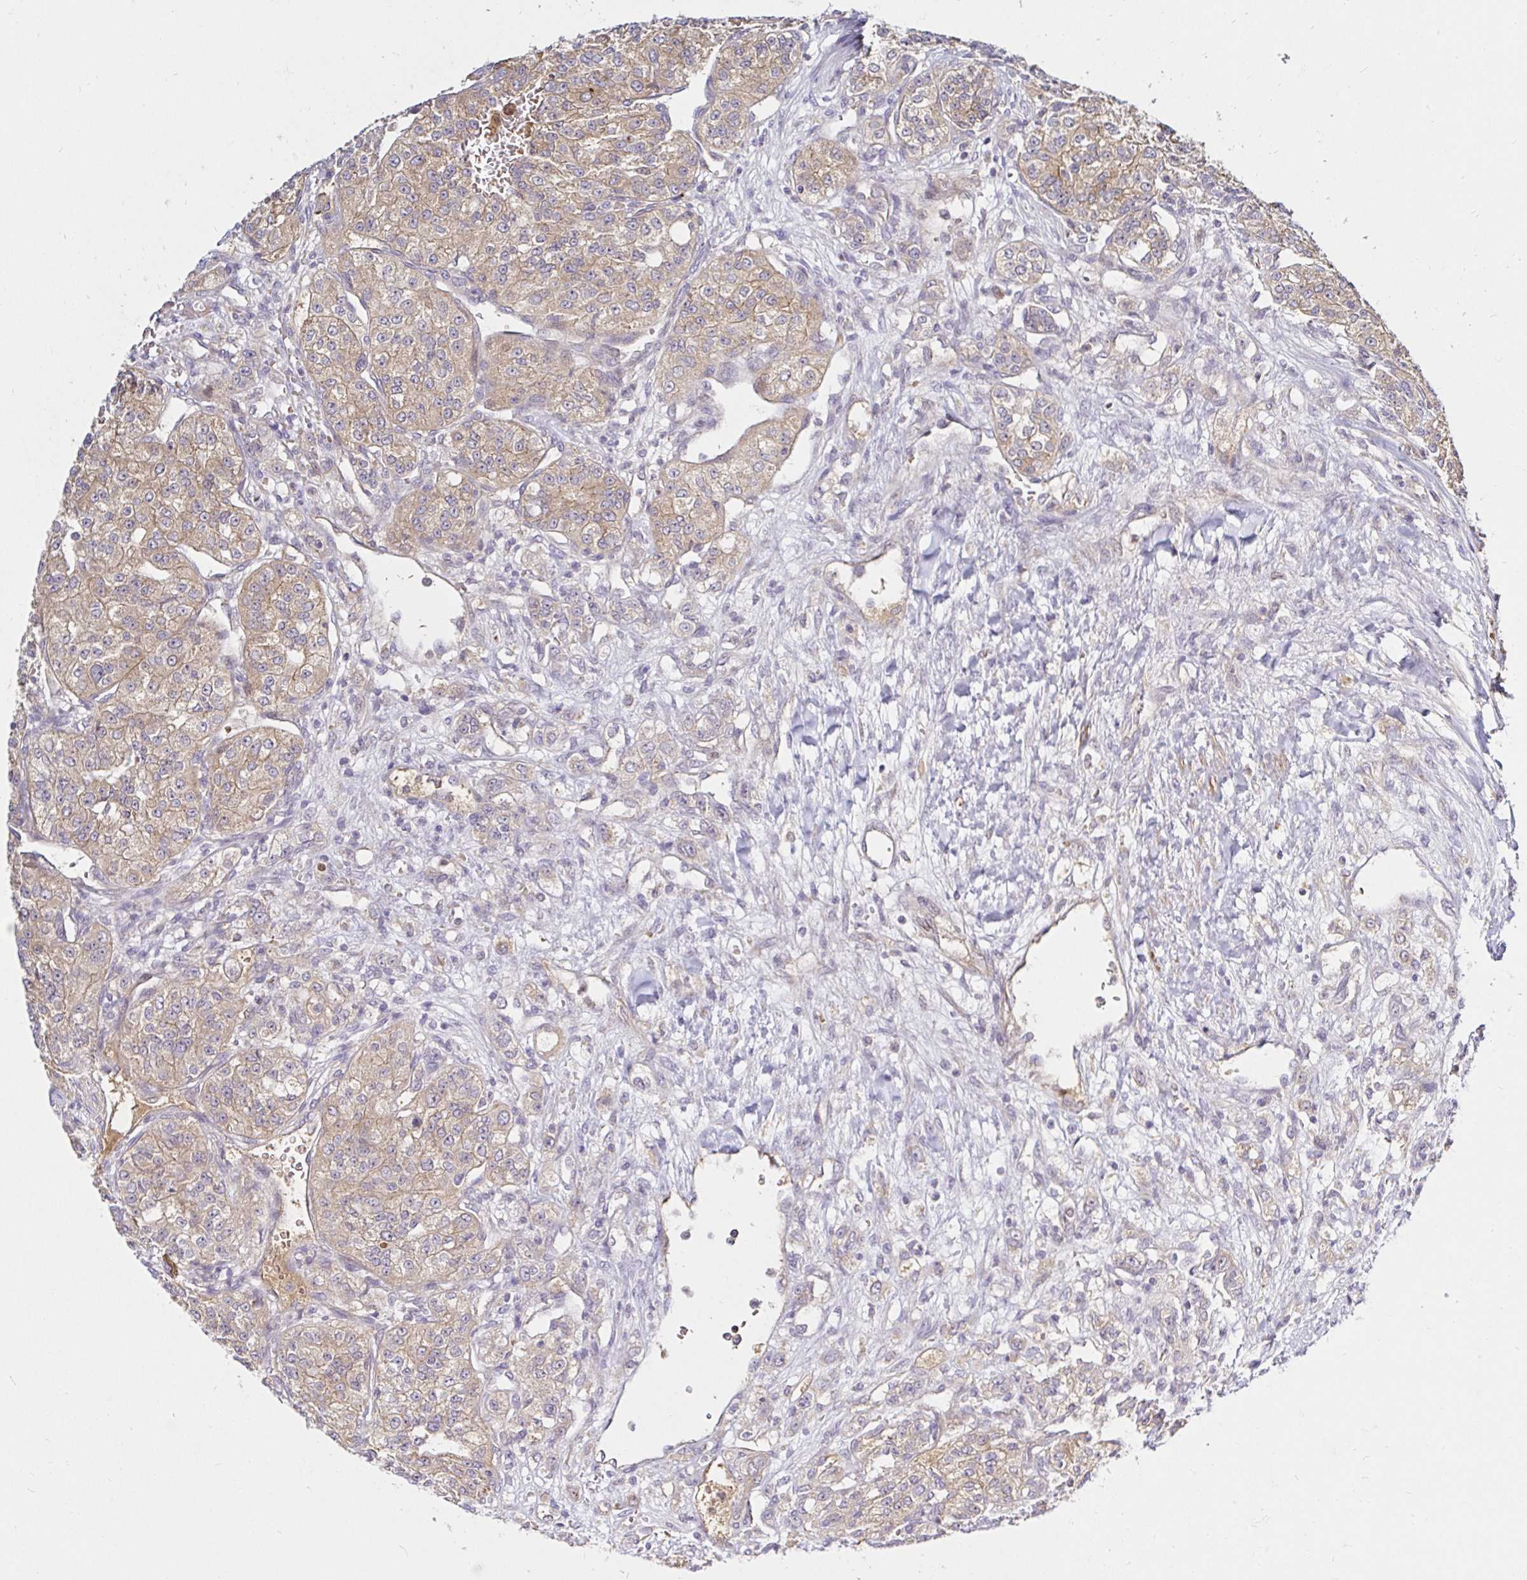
{"staining": {"intensity": "moderate", "quantity": ">75%", "location": "cytoplasmic/membranous"}, "tissue": "renal cancer", "cell_type": "Tumor cells", "image_type": "cancer", "snomed": [{"axis": "morphology", "description": "Adenocarcinoma, NOS"}, {"axis": "topography", "description": "Kidney"}], "caption": "An image of adenocarcinoma (renal) stained for a protein shows moderate cytoplasmic/membranous brown staining in tumor cells. (IHC, brightfield microscopy, high magnification).", "gene": "ARHGEF37", "patient": {"sex": "female", "age": 63}}